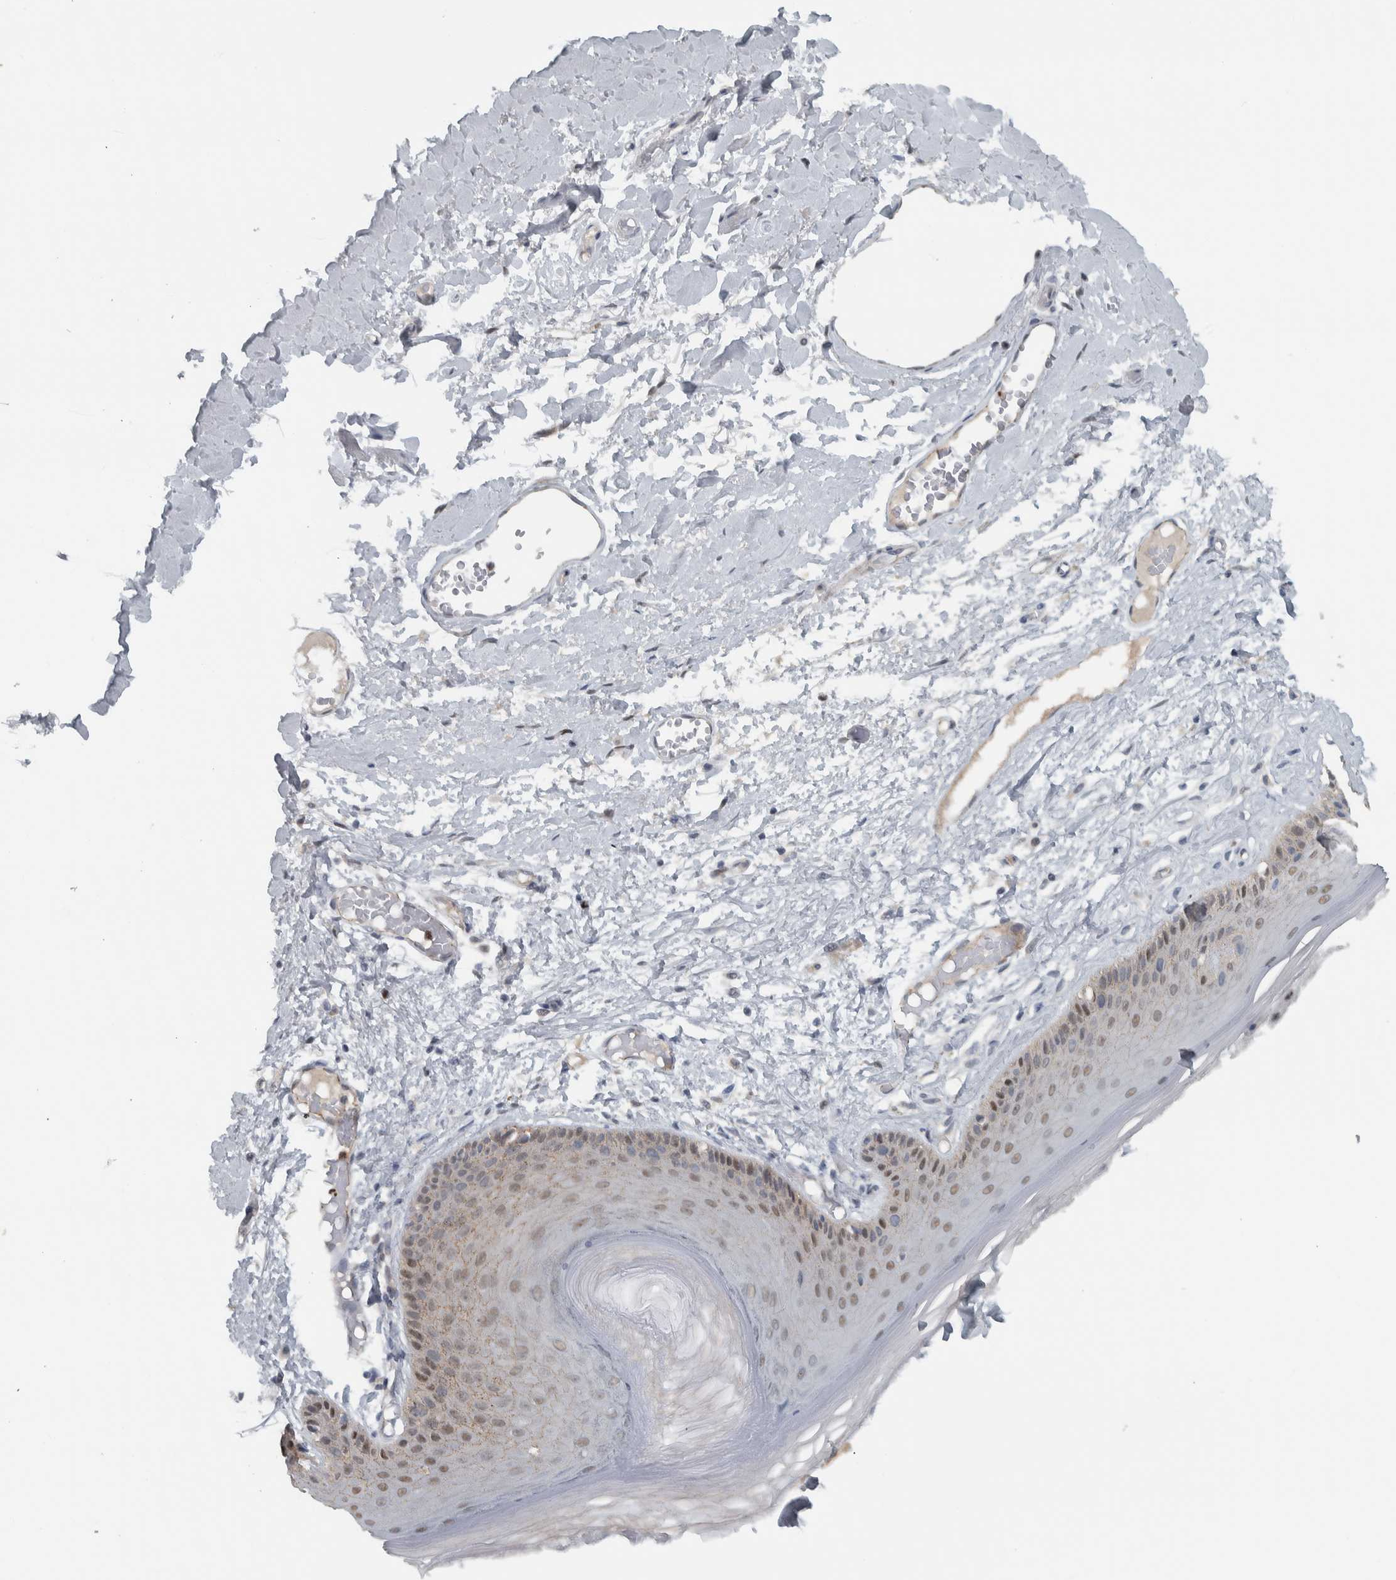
{"staining": {"intensity": "weak", "quantity": "25%-75%", "location": "cytoplasmic/membranous,nuclear"}, "tissue": "skin", "cell_type": "Epidermal cells", "image_type": "normal", "snomed": [{"axis": "morphology", "description": "Normal tissue, NOS"}, {"axis": "topography", "description": "Vulva"}], "caption": "DAB immunohistochemical staining of unremarkable skin exhibits weak cytoplasmic/membranous,nuclear protein expression in about 25%-75% of epidermal cells.", "gene": "ADPRM", "patient": {"sex": "female", "age": 73}}